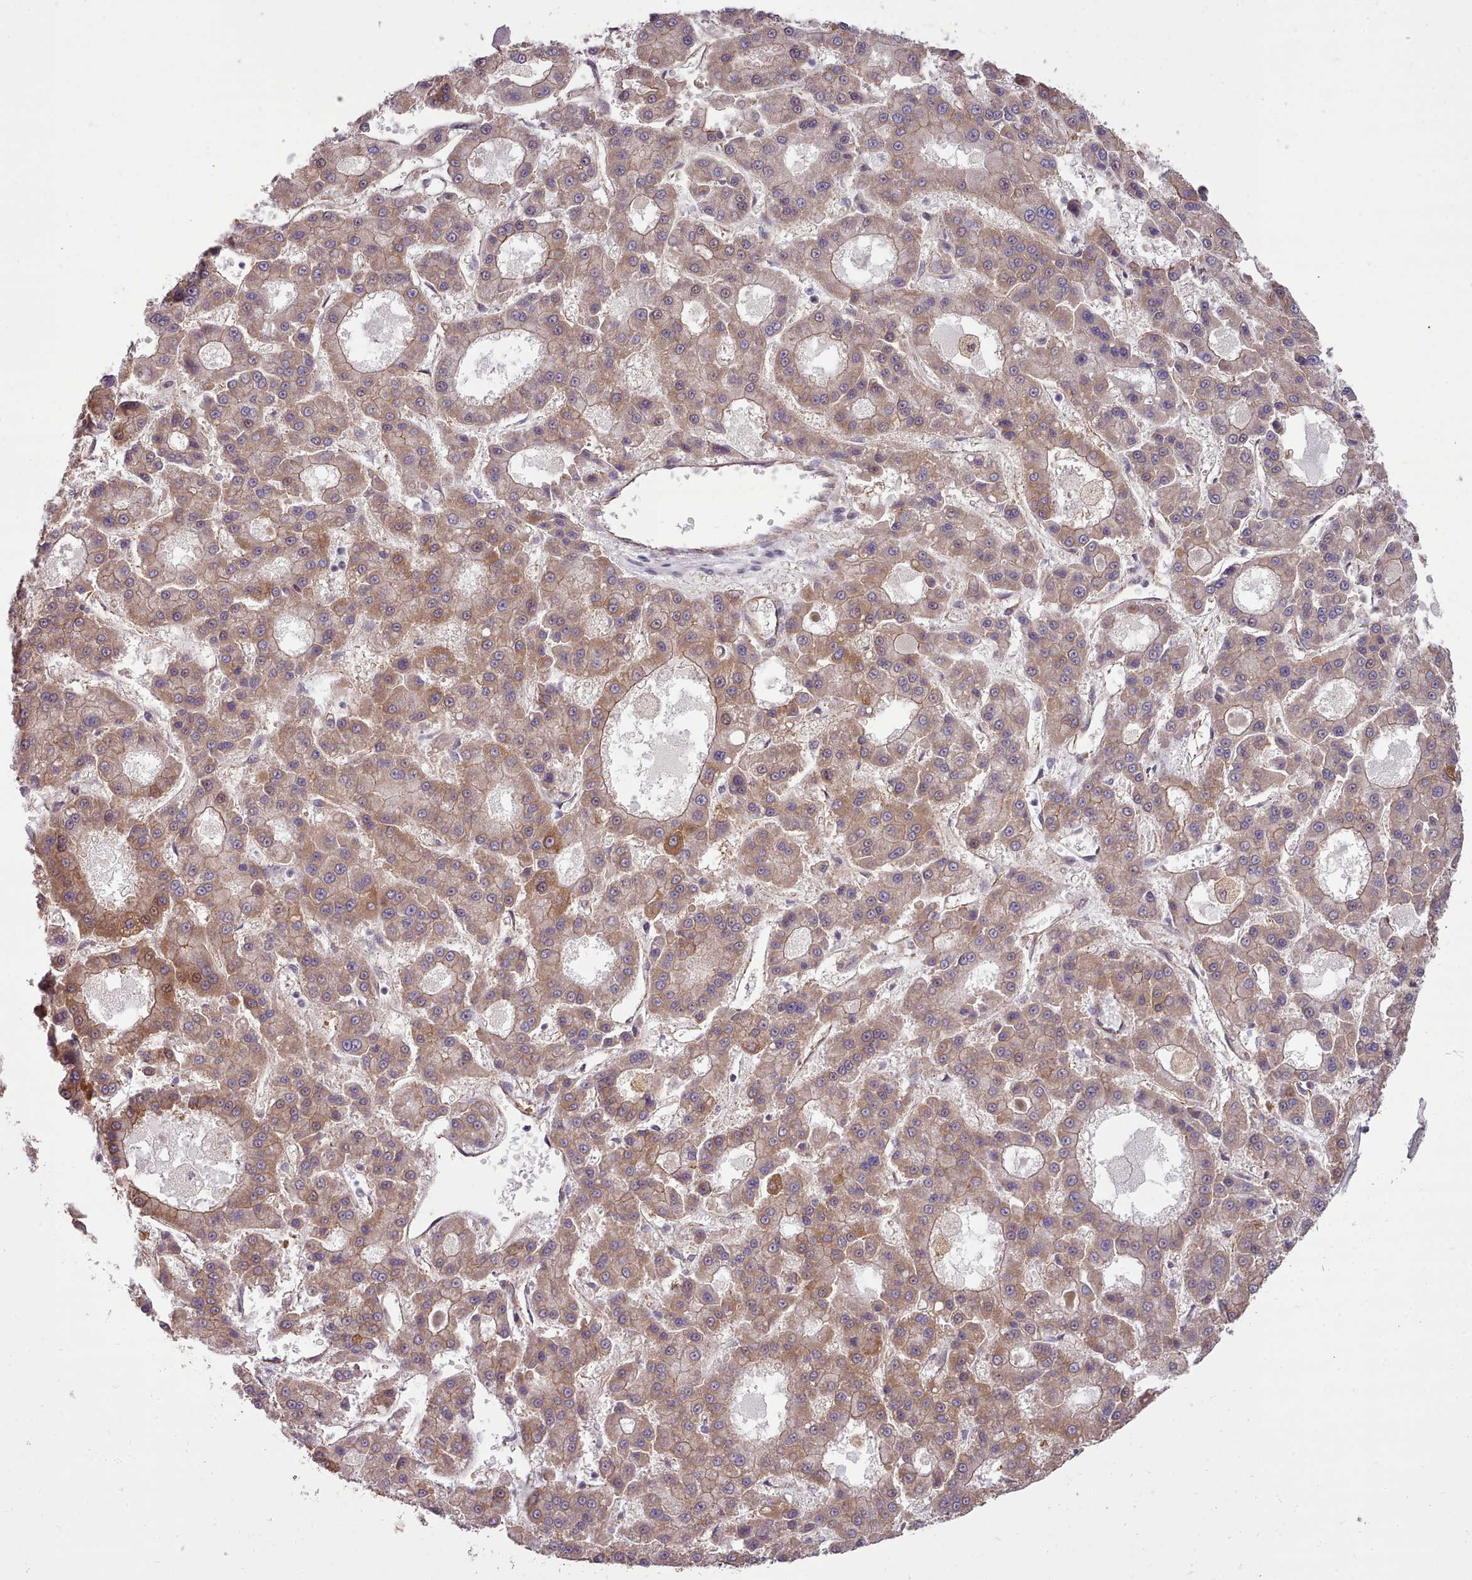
{"staining": {"intensity": "moderate", "quantity": ">75%", "location": "cytoplasmic/membranous"}, "tissue": "liver cancer", "cell_type": "Tumor cells", "image_type": "cancer", "snomed": [{"axis": "morphology", "description": "Carcinoma, Hepatocellular, NOS"}, {"axis": "topography", "description": "Liver"}], "caption": "This is an image of IHC staining of liver hepatocellular carcinoma, which shows moderate positivity in the cytoplasmic/membranous of tumor cells.", "gene": "MRPL46", "patient": {"sex": "male", "age": 70}}